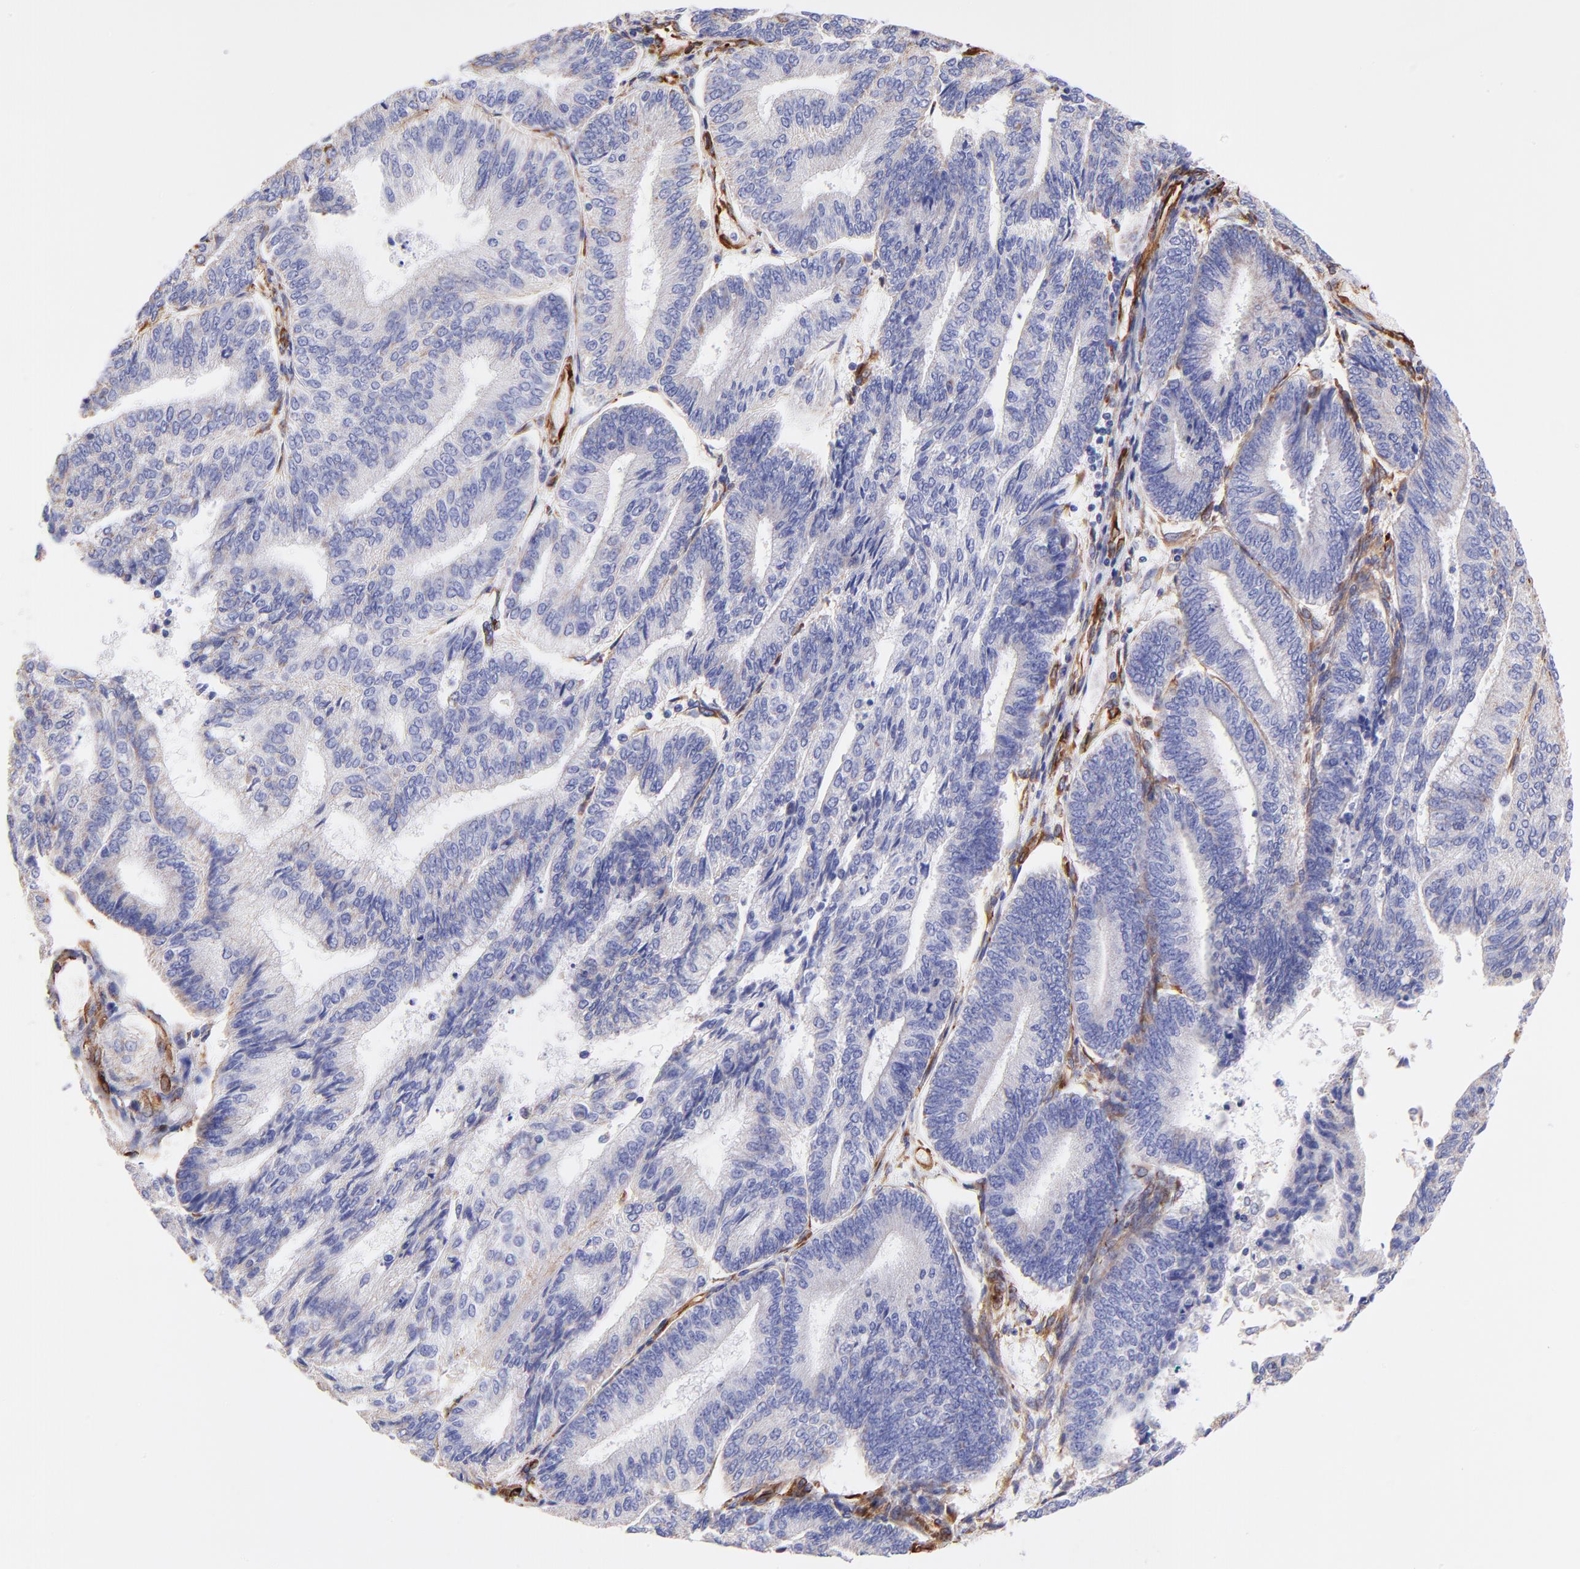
{"staining": {"intensity": "negative", "quantity": "none", "location": "none"}, "tissue": "endometrial cancer", "cell_type": "Tumor cells", "image_type": "cancer", "snomed": [{"axis": "morphology", "description": "Adenocarcinoma, NOS"}, {"axis": "topography", "description": "Endometrium"}], "caption": "An immunohistochemistry (IHC) photomicrograph of endometrial cancer is shown. There is no staining in tumor cells of endometrial cancer.", "gene": "SPARC", "patient": {"sex": "female", "age": 55}}